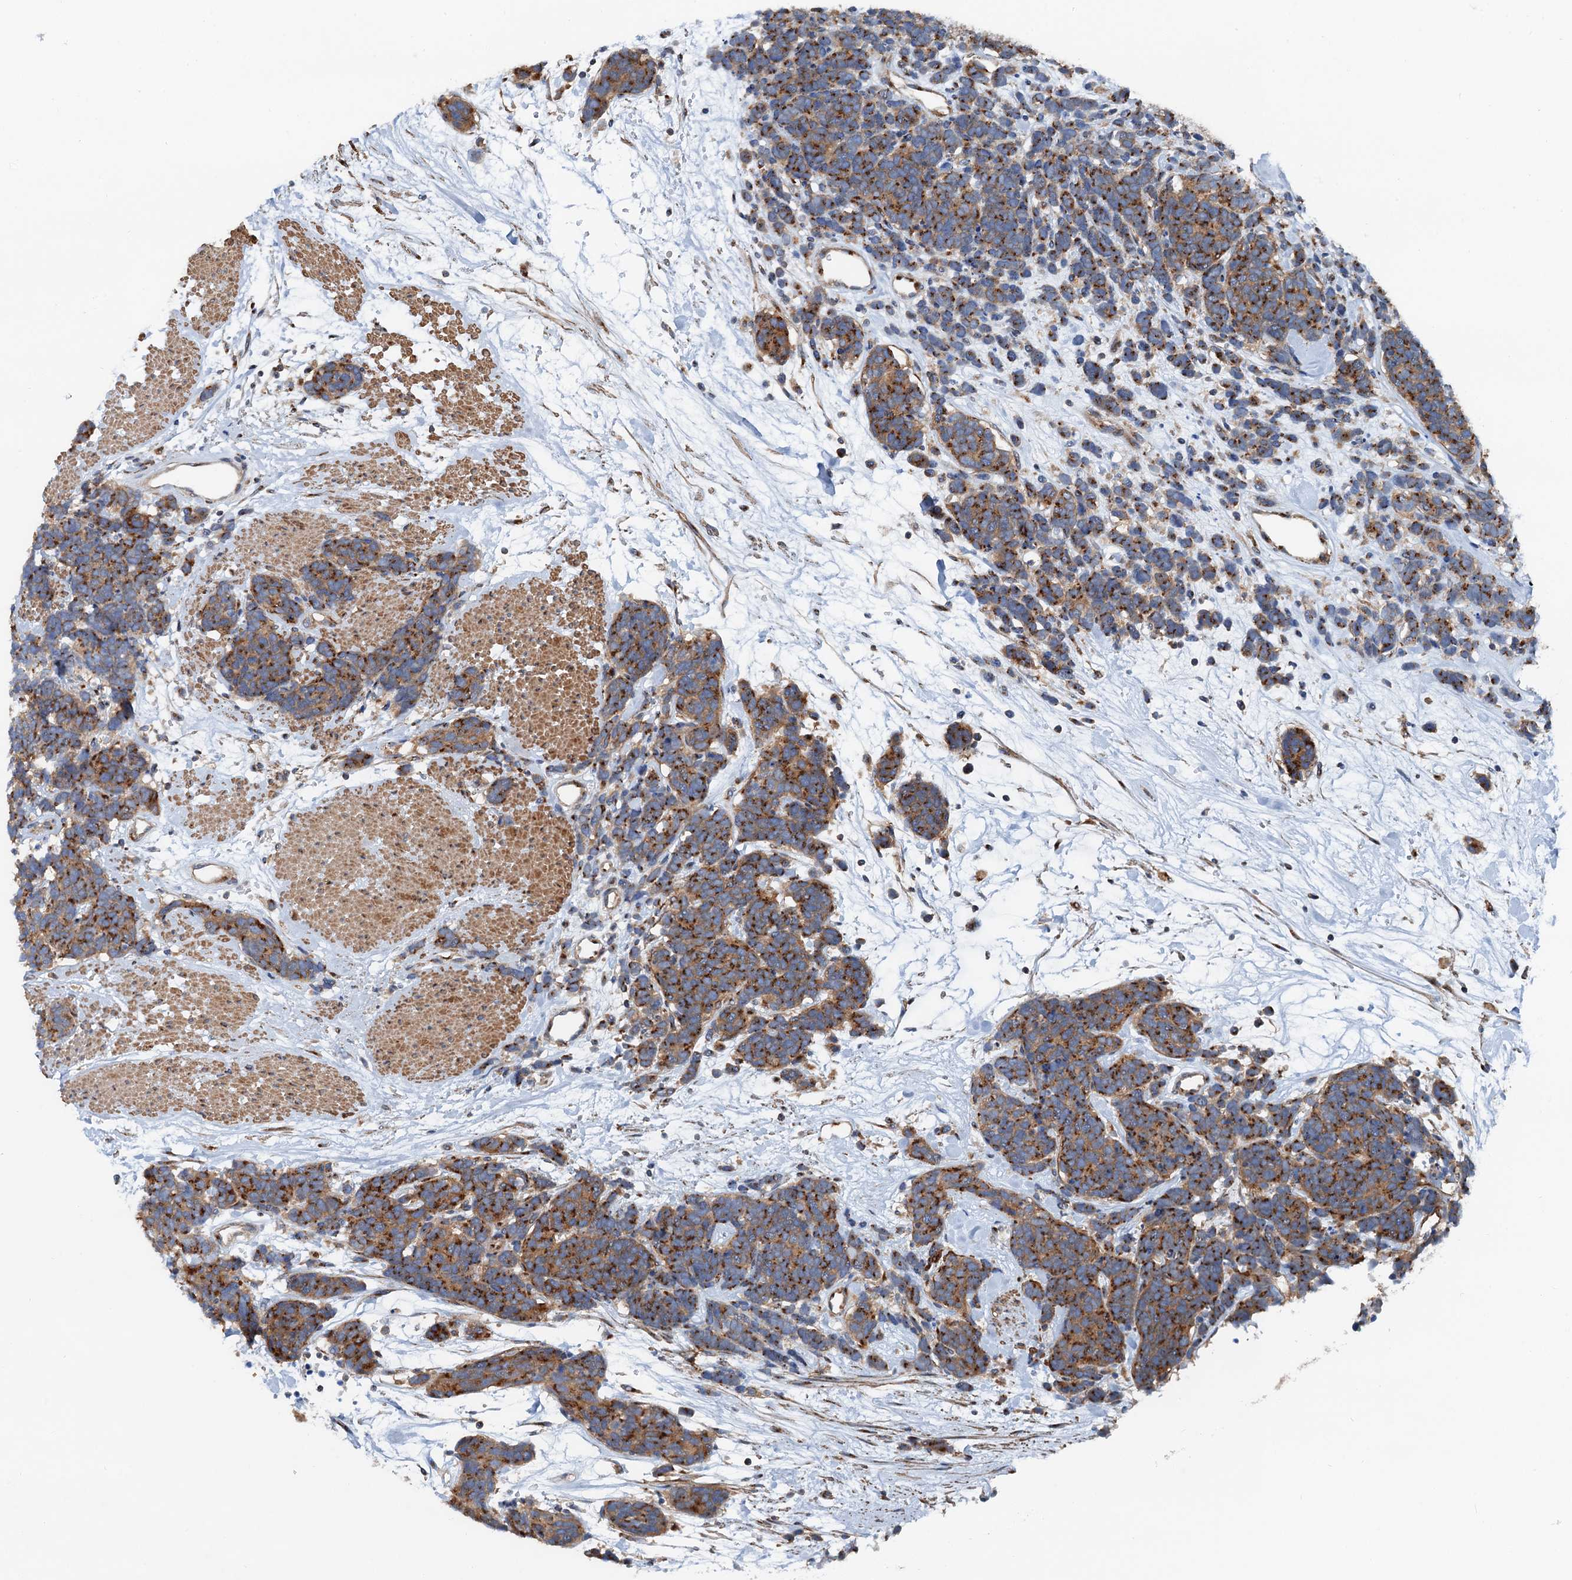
{"staining": {"intensity": "moderate", "quantity": ">75%", "location": "cytoplasmic/membranous"}, "tissue": "carcinoid", "cell_type": "Tumor cells", "image_type": "cancer", "snomed": [{"axis": "morphology", "description": "Carcinoma, NOS"}, {"axis": "morphology", "description": "Carcinoid, malignant, NOS"}, {"axis": "topography", "description": "Urinary bladder"}], "caption": "The image displays a brown stain indicating the presence of a protein in the cytoplasmic/membranous of tumor cells in carcinoma.", "gene": "ANKRD26", "patient": {"sex": "male", "age": 57}}